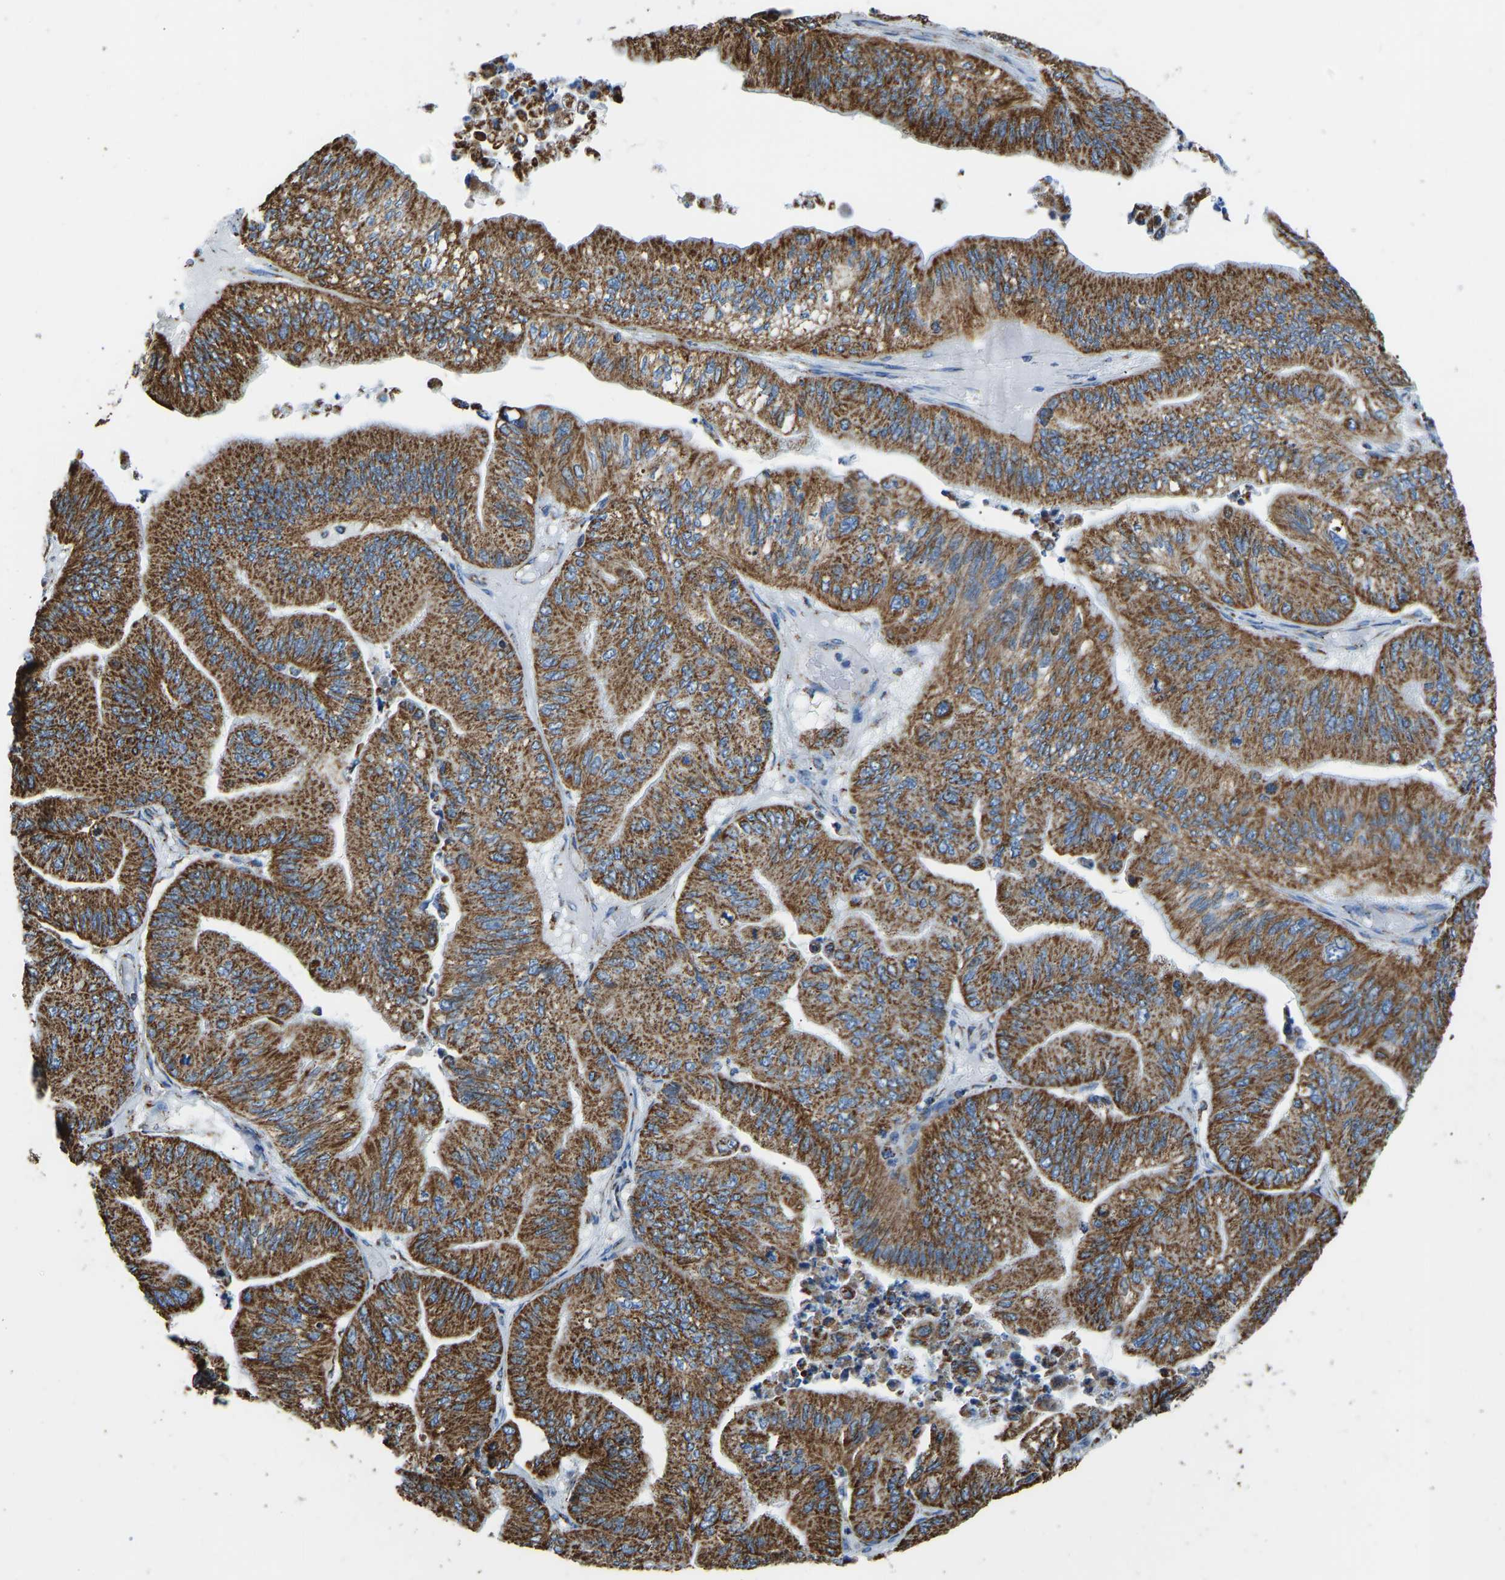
{"staining": {"intensity": "moderate", "quantity": ">75%", "location": "cytoplasmic/membranous"}, "tissue": "ovarian cancer", "cell_type": "Tumor cells", "image_type": "cancer", "snomed": [{"axis": "morphology", "description": "Cystadenocarcinoma, mucinous, NOS"}, {"axis": "topography", "description": "Ovary"}], "caption": "This image reveals ovarian cancer (mucinous cystadenocarcinoma) stained with immunohistochemistry to label a protein in brown. The cytoplasmic/membranous of tumor cells show moderate positivity for the protein. Nuclei are counter-stained blue.", "gene": "IRX6", "patient": {"sex": "female", "age": 61}}